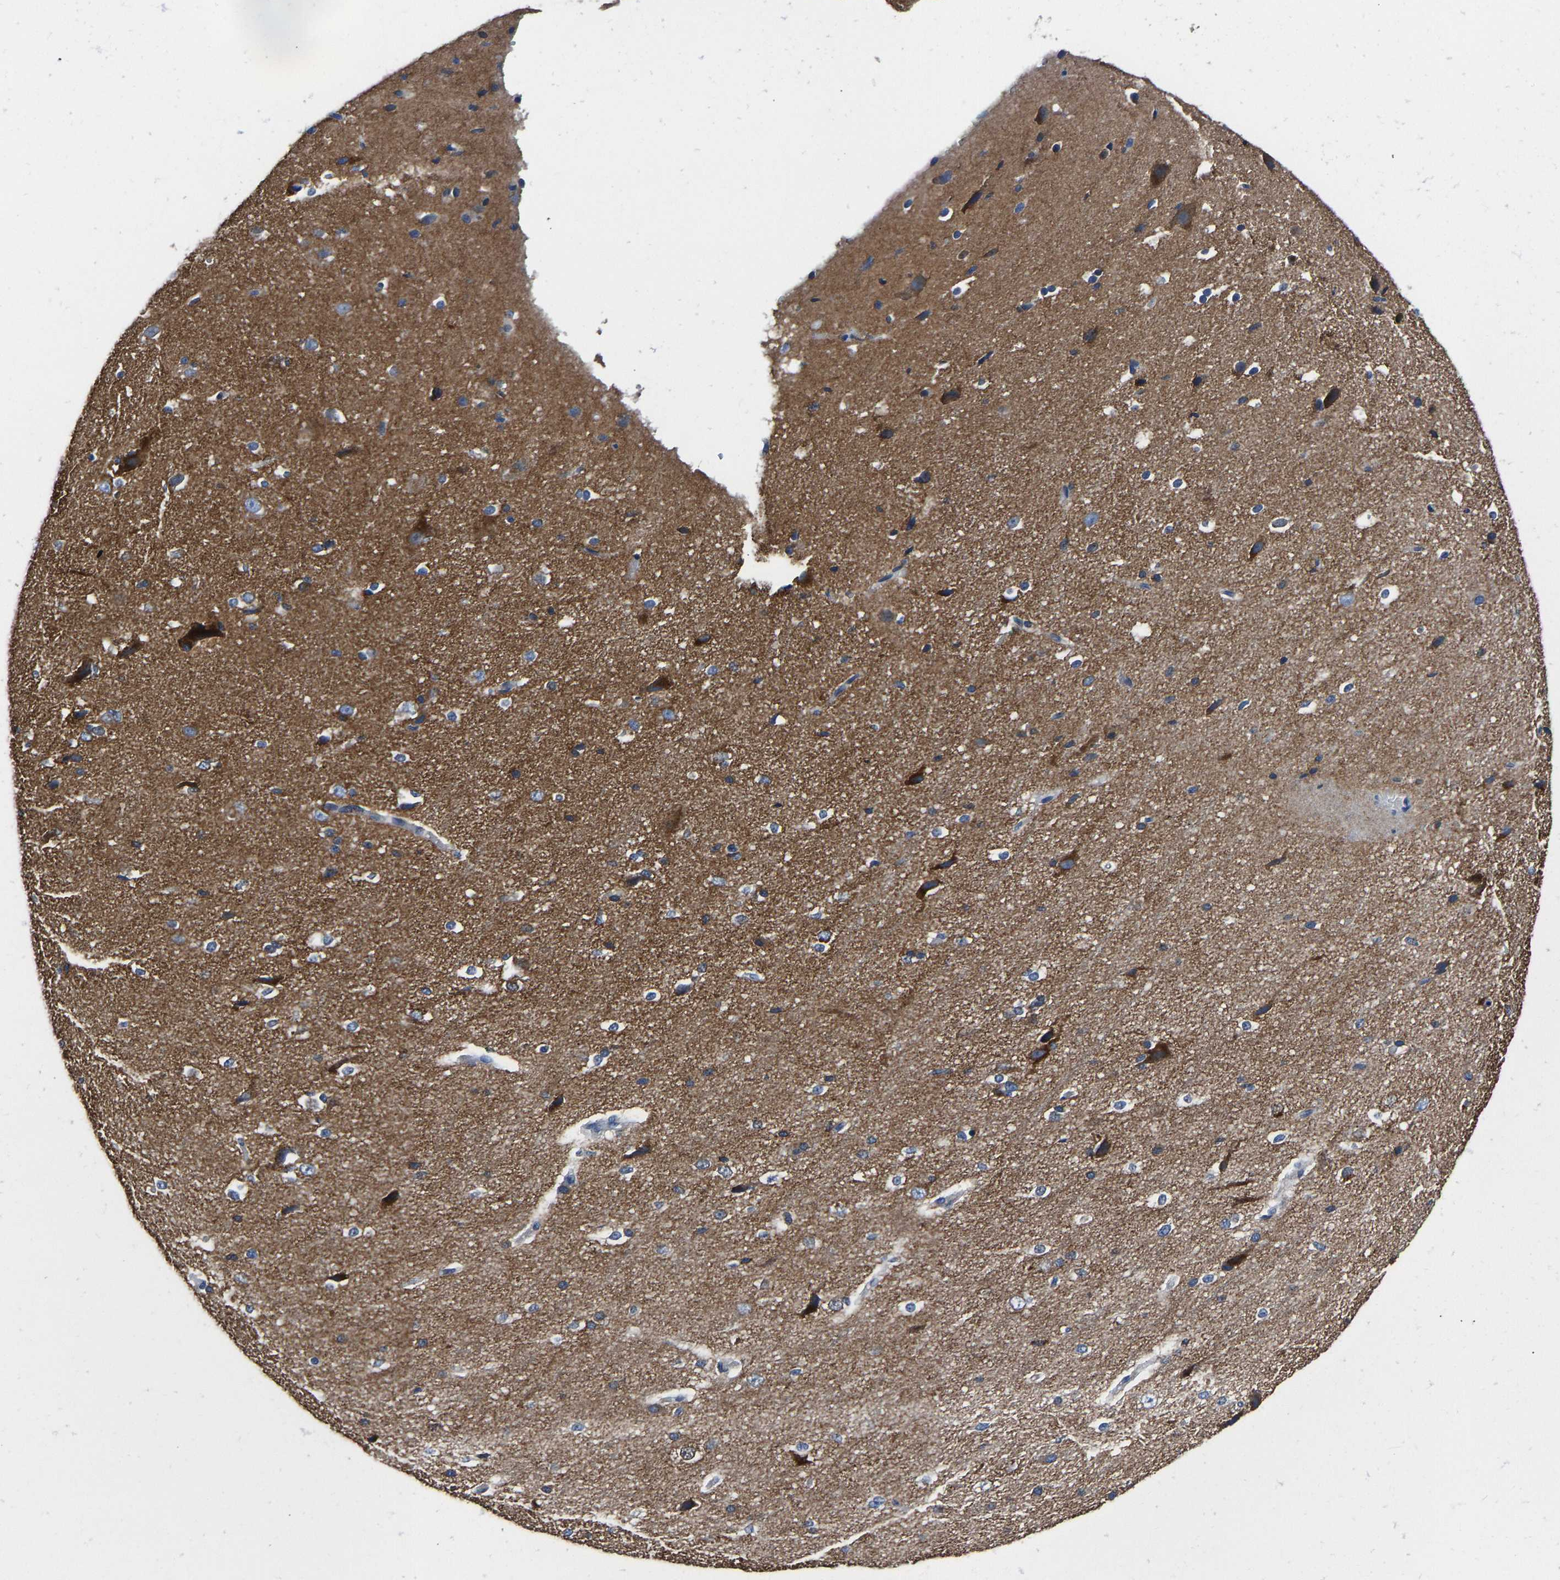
{"staining": {"intensity": "negative", "quantity": "none", "location": "none"}, "tissue": "cerebral cortex", "cell_type": "Endothelial cells", "image_type": "normal", "snomed": [{"axis": "morphology", "description": "Normal tissue, NOS"}, {"axis": "morphology", "description": "Developmental malformation"}, {"axis": "topography", "description": "Cerebral cortex"}], "caption": "Immunohistochemistry image of unremarkable cerebral cortex: cerebral cortex stained with DAB (3,3'-diaminobenzidine) displays no significant protein staining in endothelial cells. (Immunohistochemistry (ihc), brightfield microscopy, high magnification).", "gene": "ATP6V1E1", "patient": {"sex": "female", "age": 30}}